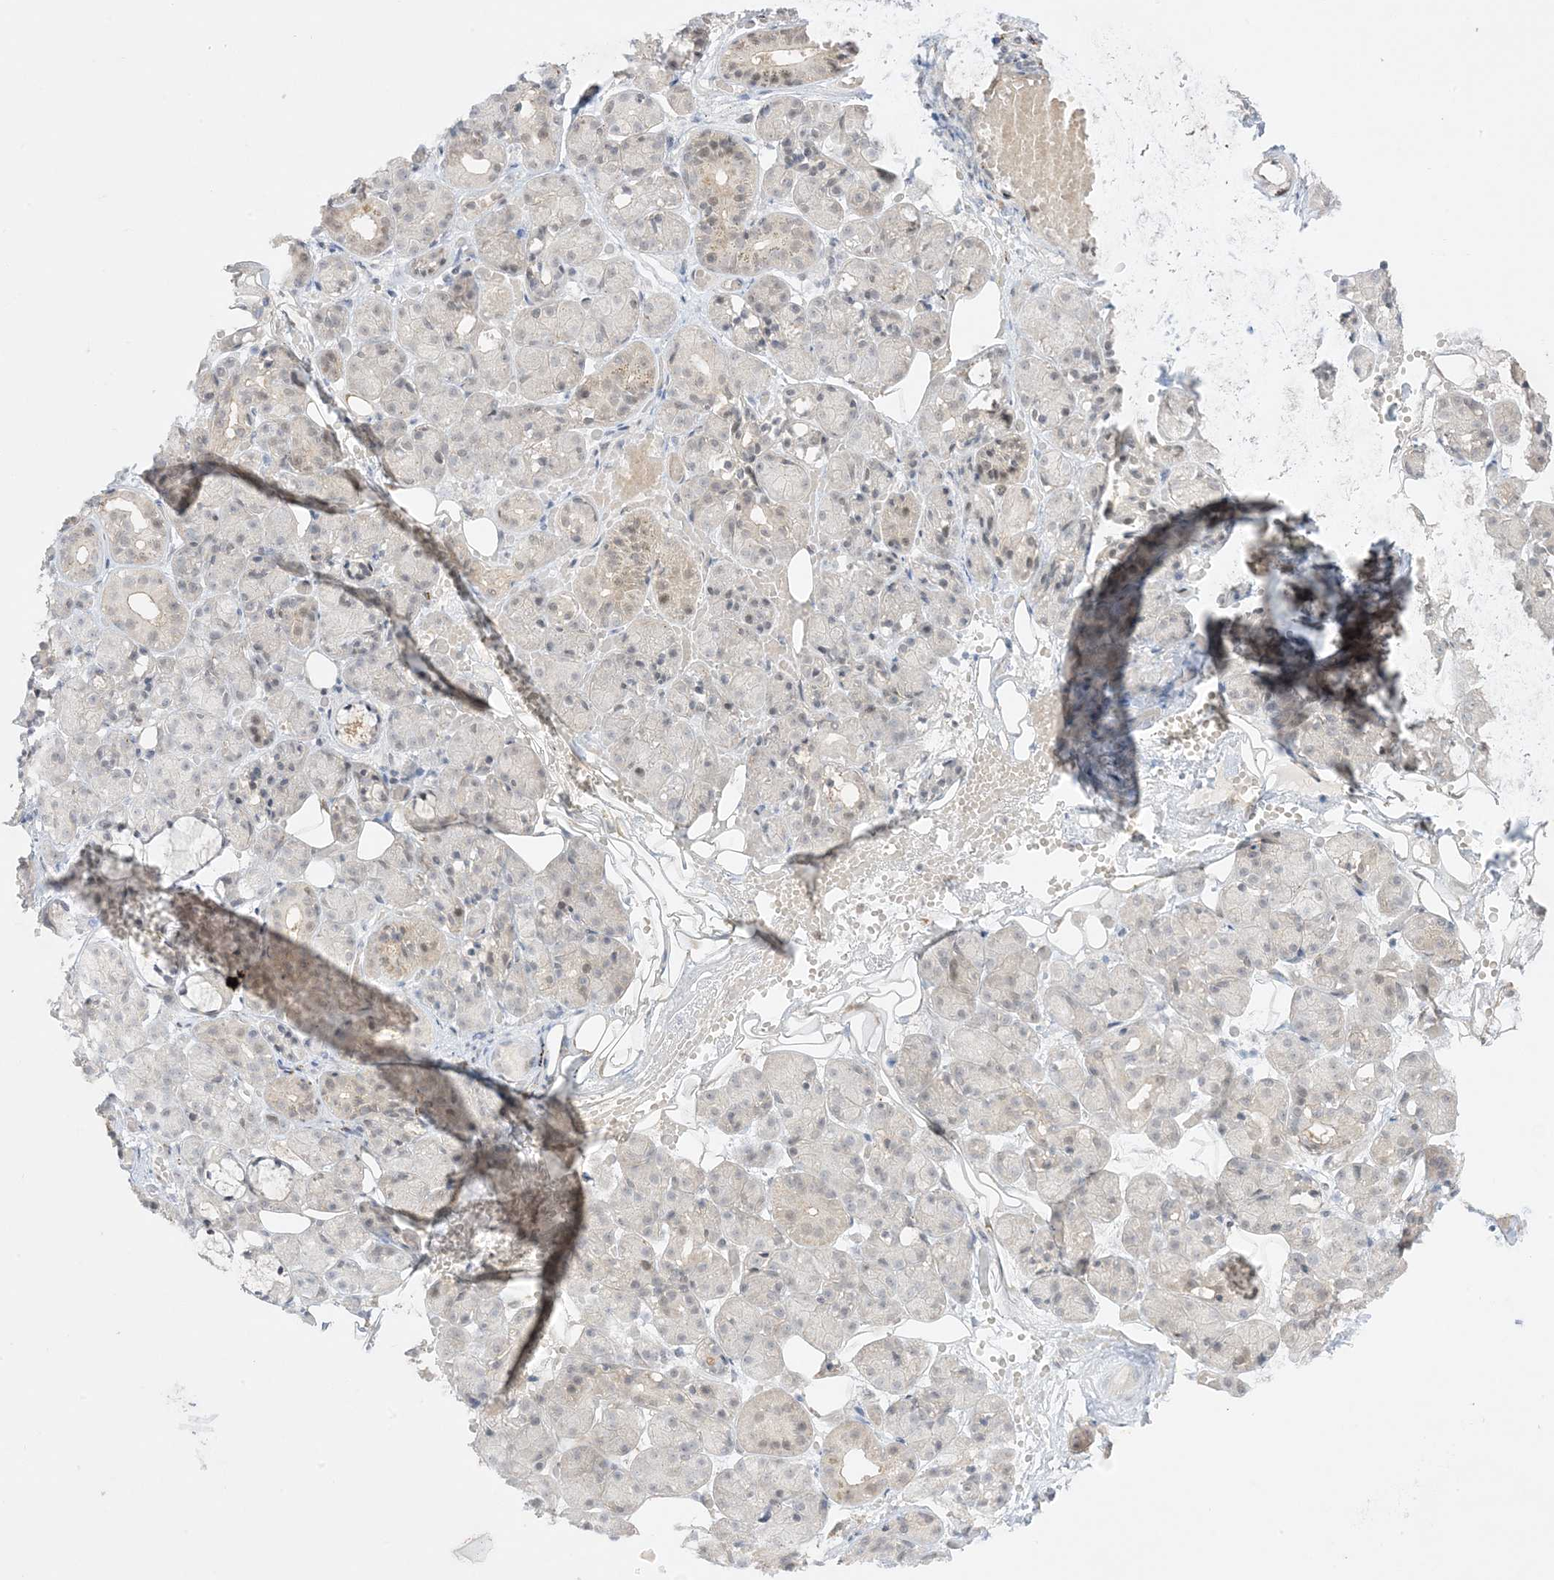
{"staining": {"intensity": "weak", "quantity": "<25%", "location": "cytoplasmic/membranous,nuclear"}, "tissue": "salivary gland", "cell_type": "Glandular cells", "image_type": "normal", "snomed": [{"axis": "morphology", "description": "Normal tissue, NOS"}, {"axis": "topography", "description": "Salivary gland"}], "caption": "This is a histopathology image of IHC staining of benign salivary gland, which shows no positivity in glandular cells.", "gene": "PTK6", "patient": {"sex": "male", "age": 63}}